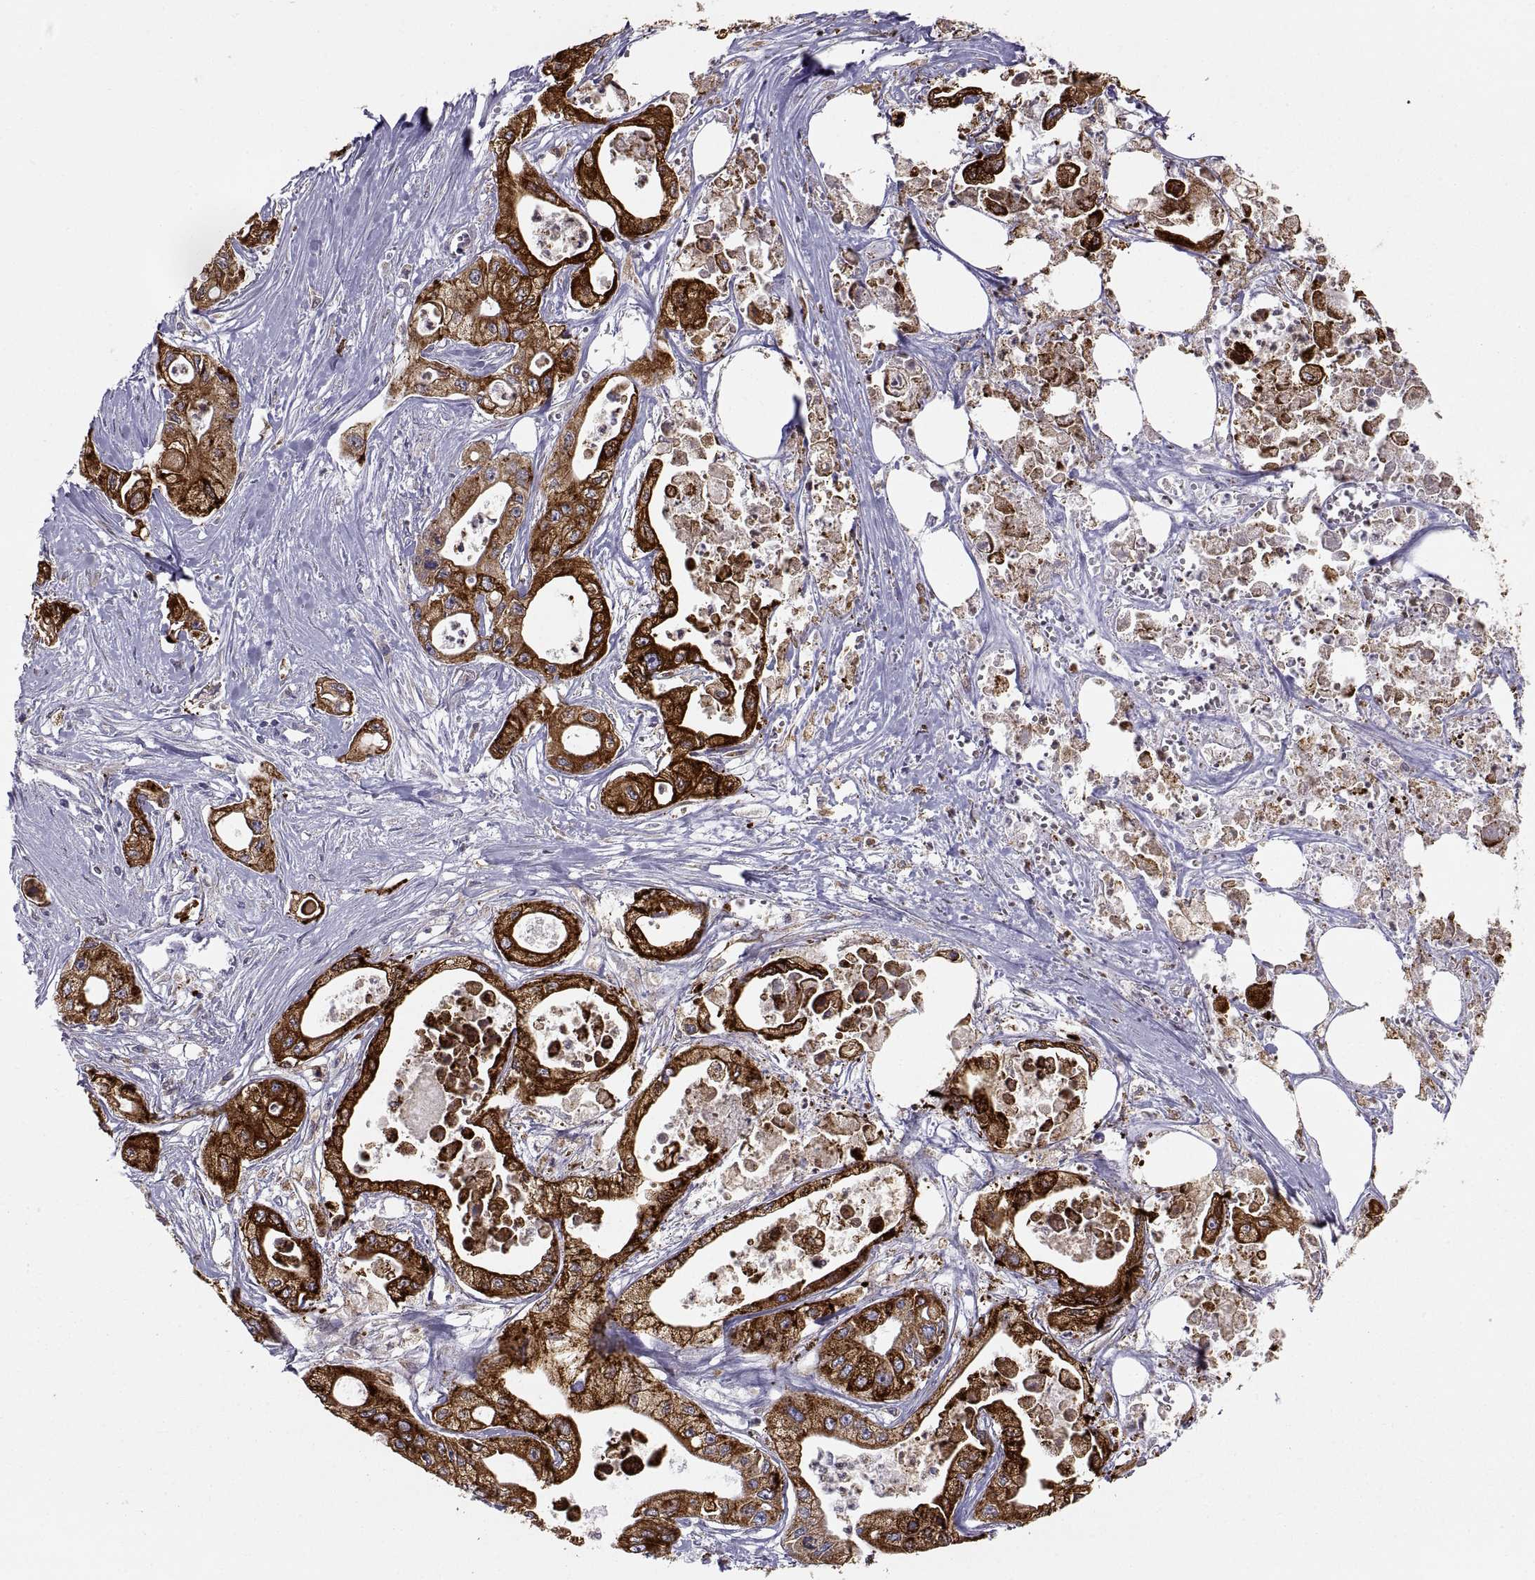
{"staining": {"intensity": "strong", "quantity": ">75%", "location": "cytoplasmic/membranous"}, "tissue": "pancreatic cancer", "cell_type": "Tumor cells", "image_type": "cancer", "snomed": [{"axis": "morphology", "description": "Adenocarcinoma, NOS"}, {"axis": "topography", "description": "Pancreas"}], "caption": "Human pancreatic adenocarcinoma stained with a protein marker shows strong staining in tumor cells.", "gene": "ERO1A", "patient": {"sex": "male", "age": 70}}